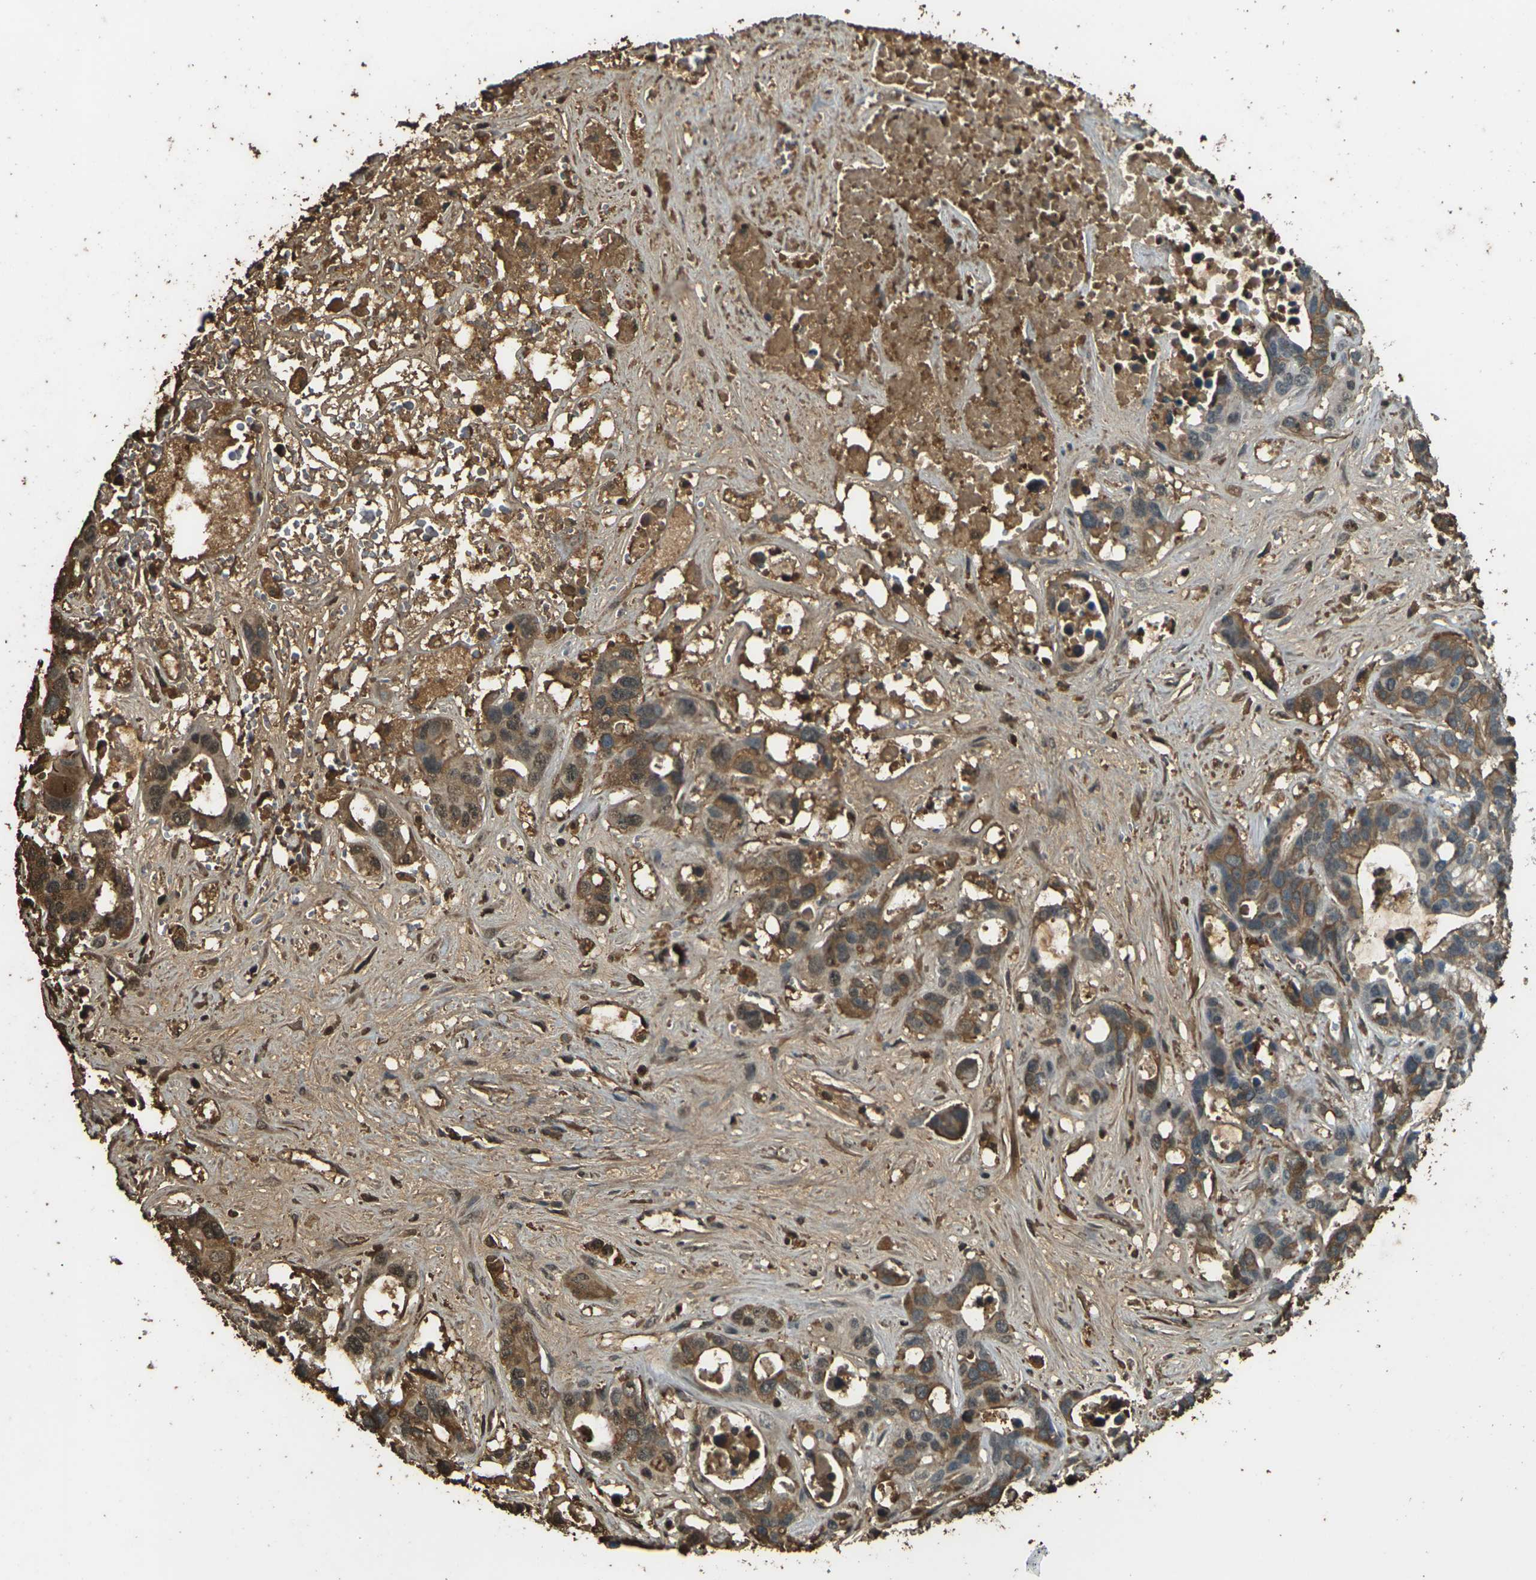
{"staining": {"intensity": "moderate", "quantity": "25%-75%", "location": "cytoplasmic/membranous"}, "tissue": "liver cancer", "cell_type": "Tumor cells", "image_type": "cancer", "snomed": [{"axis": "morphology", "description": "Cholangiocarcinoma"}, {"axis": "topography", "description": "Liver"}], "caption": "Brown immunohistochemical staining in human liver cancer exhibits moderate cytoplasmic/membranous positivity in approximately 25%-75% of tumor cells.", "gene": "CYP1B1", "patient": {"sex": "female", "age": 65}}